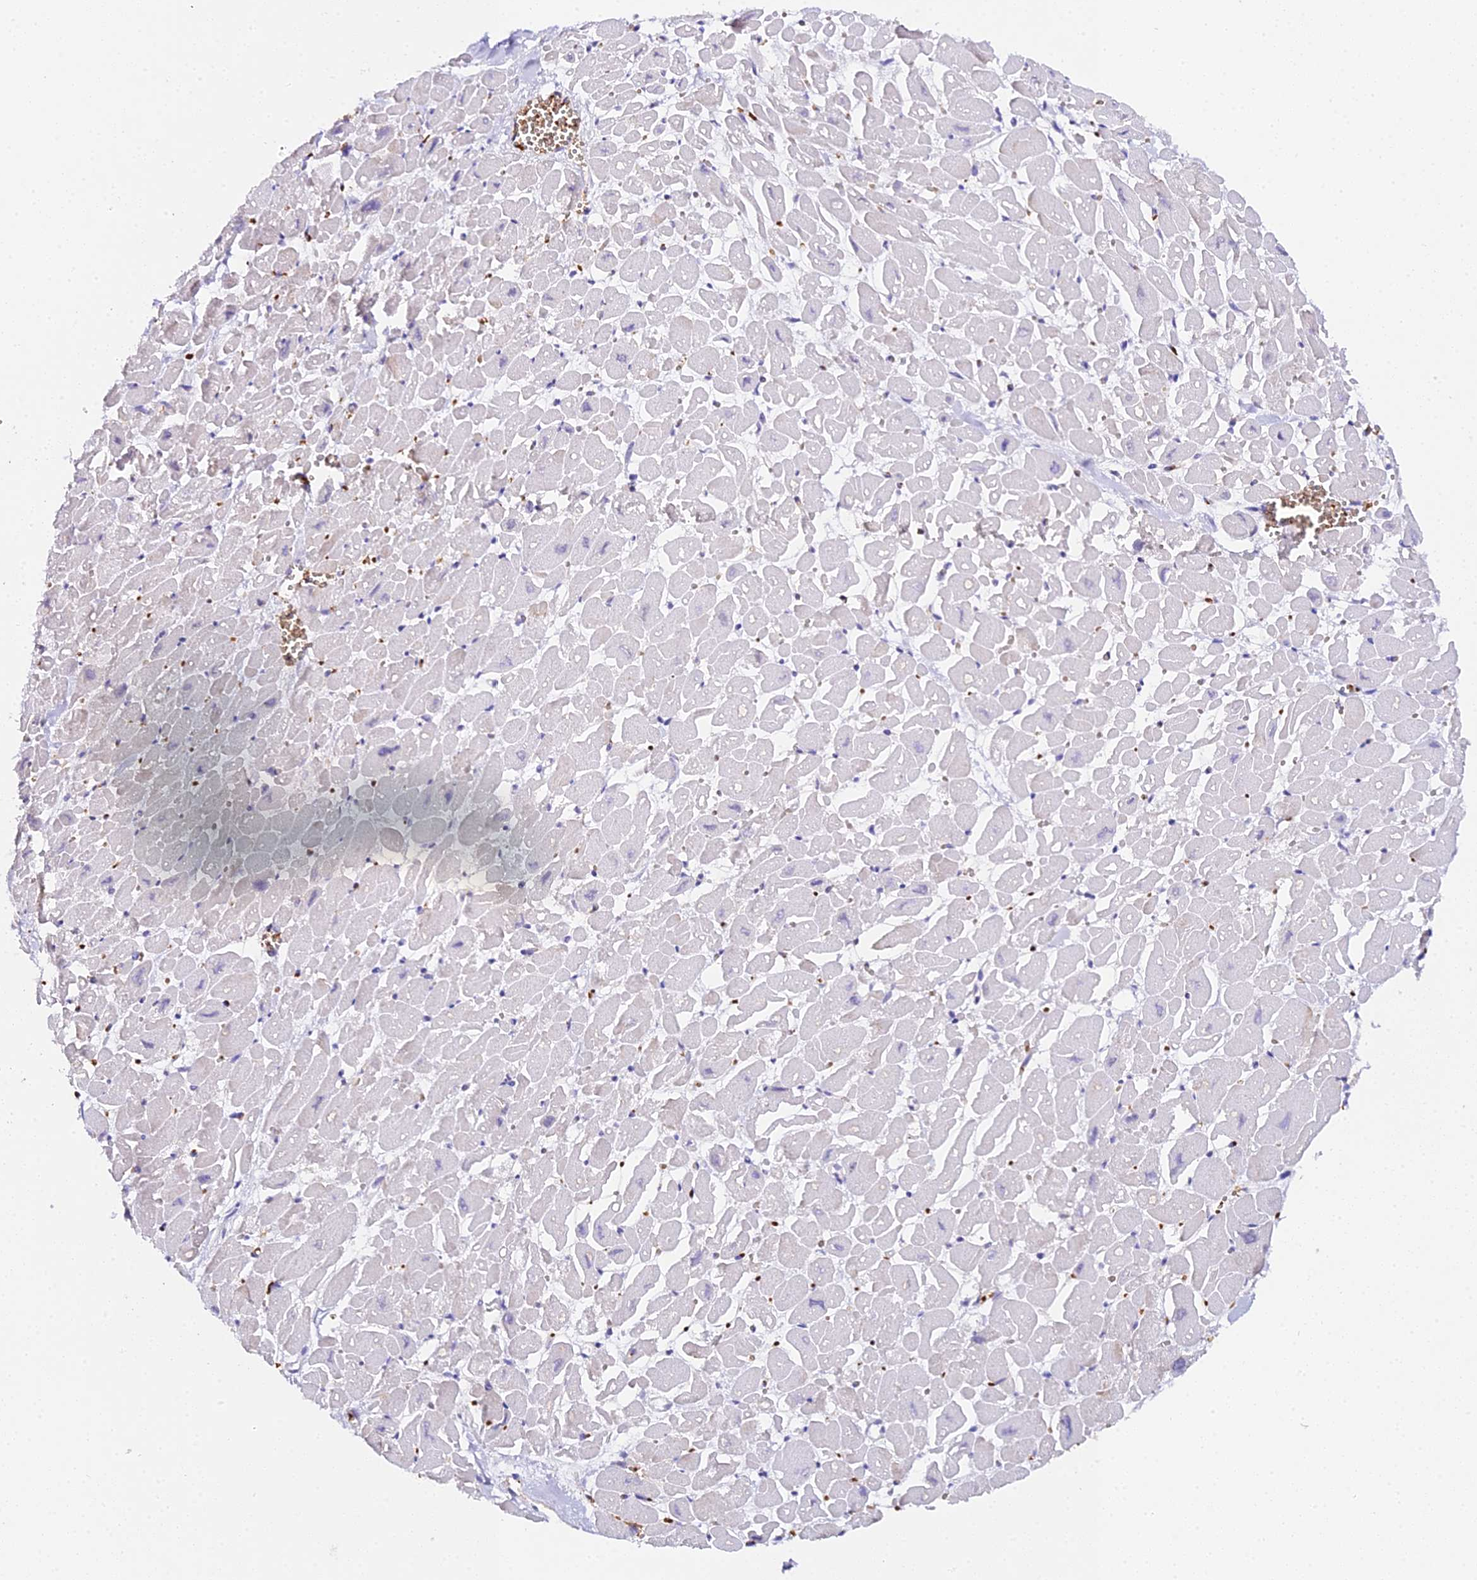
{"staining": {"intensity": "negative", "quantity": "none", "location": "none"}, "tissue": "heart muscle", "cell_type": "Cardiomyocytes", "image_type": "normal", "snomed": [{"axis": "morphology", "description": "Normal tissue, NOS"}, {"axis": "topography", "description": "Heart"}], "caption": "Immunohistochemical staining of benign human heart muscle displays no significant staining in cardiomyocytes.", "gene": "CFAP45", "patient": {"sex": "male", "age": 54}}